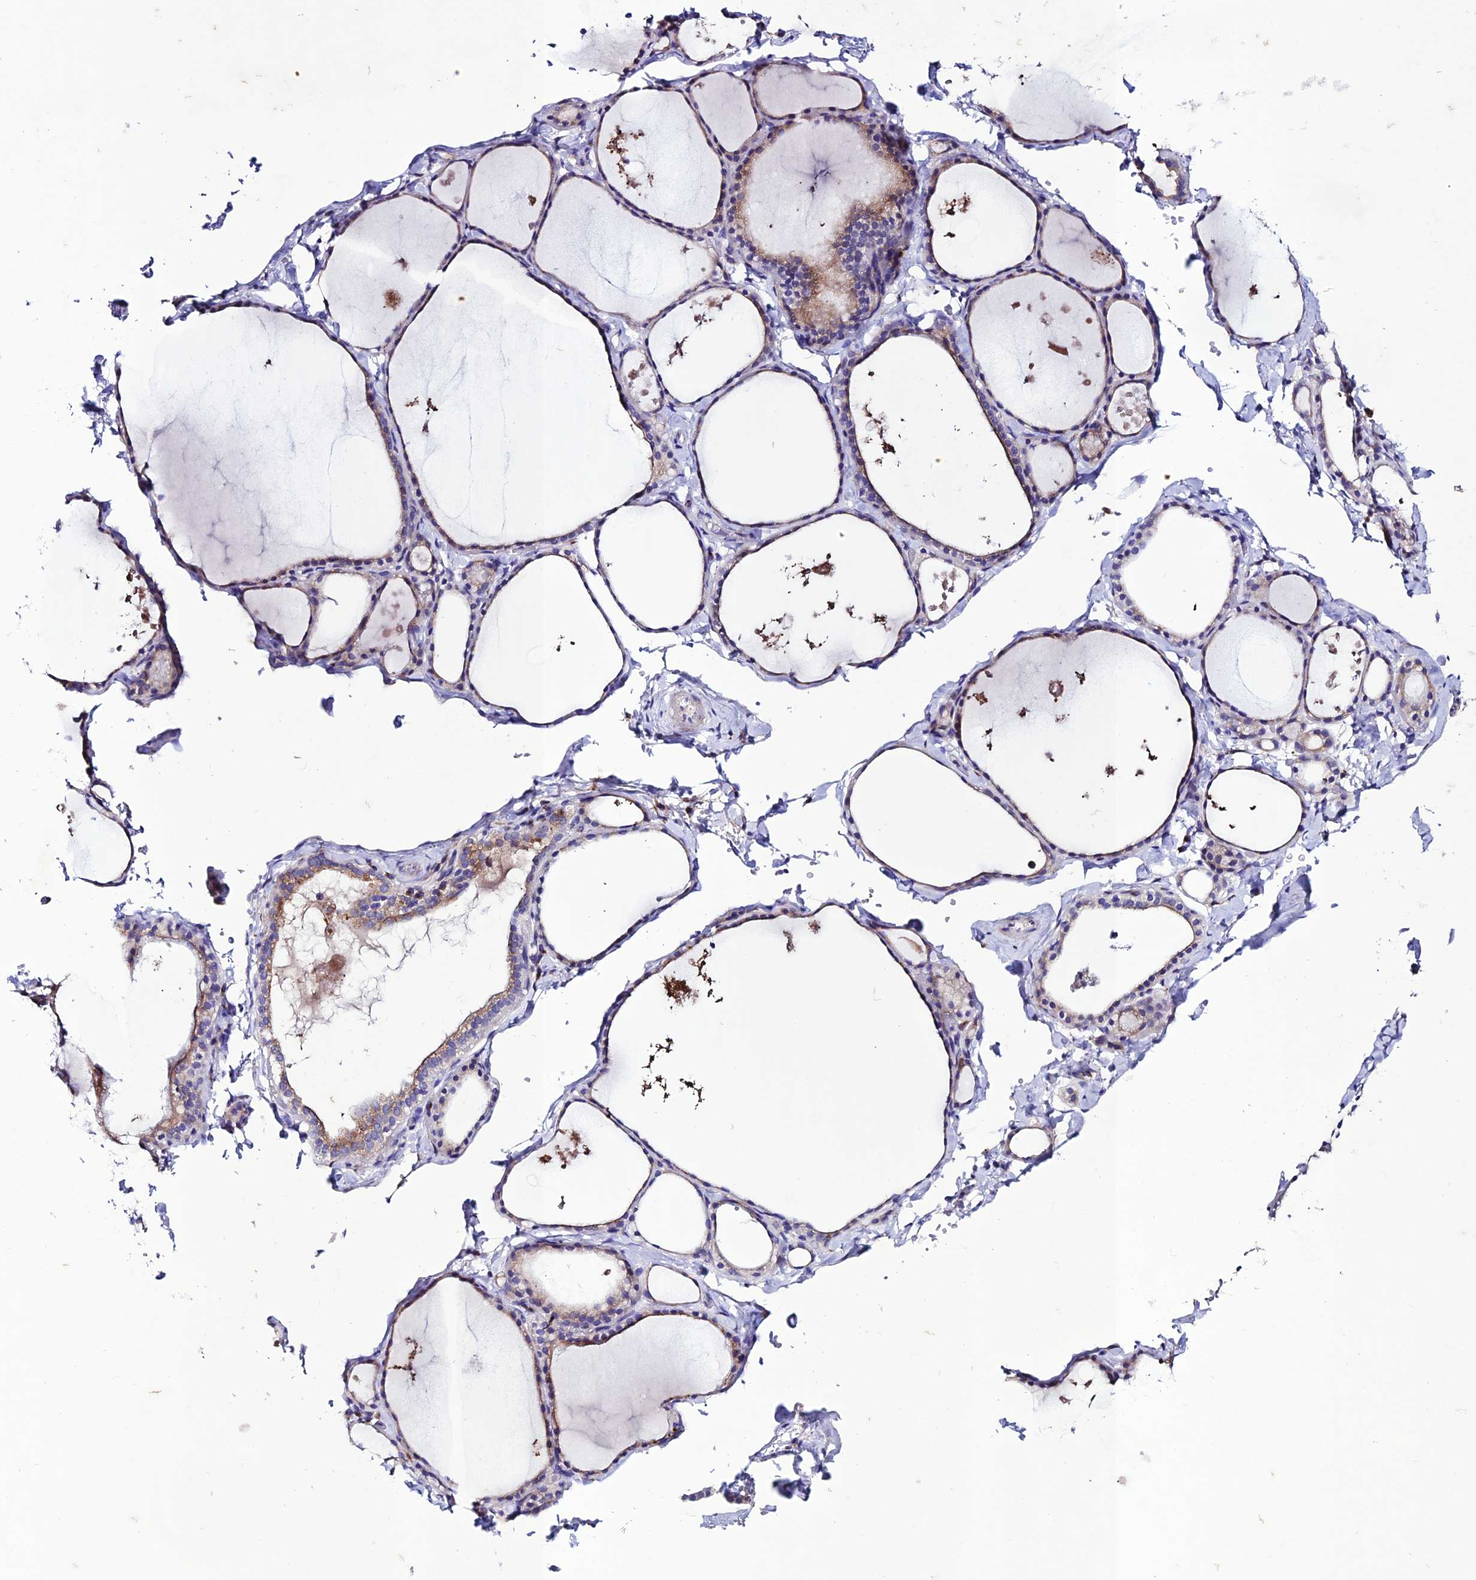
{"staining": {"intensity": "moderate", "quantity": ">75%", "location": "cytoplasmic/membranous"}, "tissue": "thyroid gland", "cell_type": "Glandular cells", "image_type": "normal", "snomed": [{"axis": "morphology", "description": "Normal tissue, NOS"}, {"axis": "topography", "description": "Thyroid gland"}], "caption": "Glandular cells exhibit moderate cytoplasmic/membranous staining in about >75% of cells in normal thyroid gland.", "gene": "OR51Q1", "patient": {"sex": "male", "age": 56}}